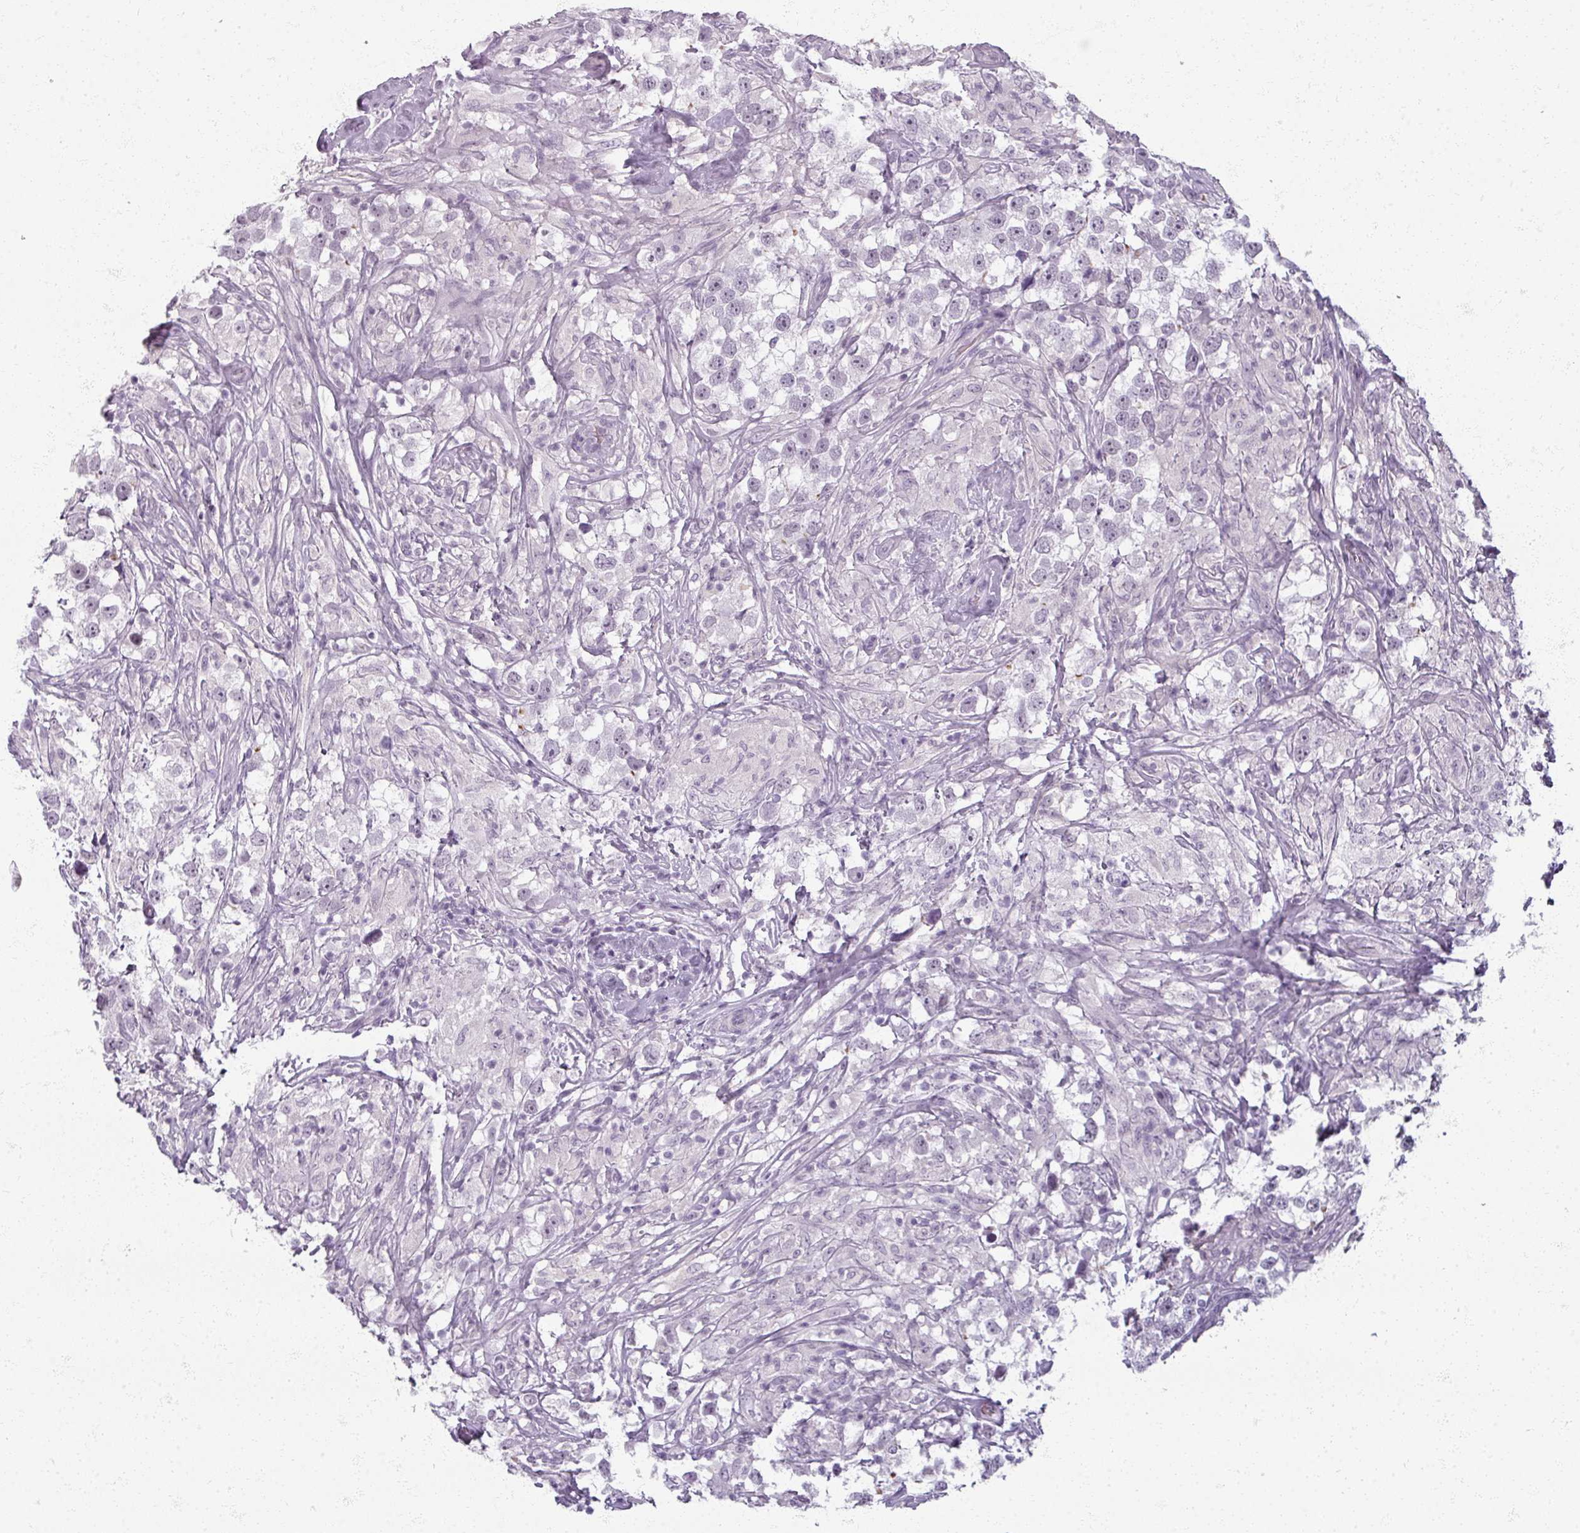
{"staining": {"intensity": "negative", "quantity": "none", "location": "none"}, "tissue": "testis cancer", "cell_type": "Tumor cells", "image_type": "cancer", "snomed": [{"axis": "morphology", "description": "Seminoma, NOS"}, {"axis": "topography", "description": "Testis"}], "caption": "This is an IHC micrograph of human testis seminoma. There is no positivity in tumor cells.", "gene": "RFPL2", "patient": {"sex": "male", "age": 46}}